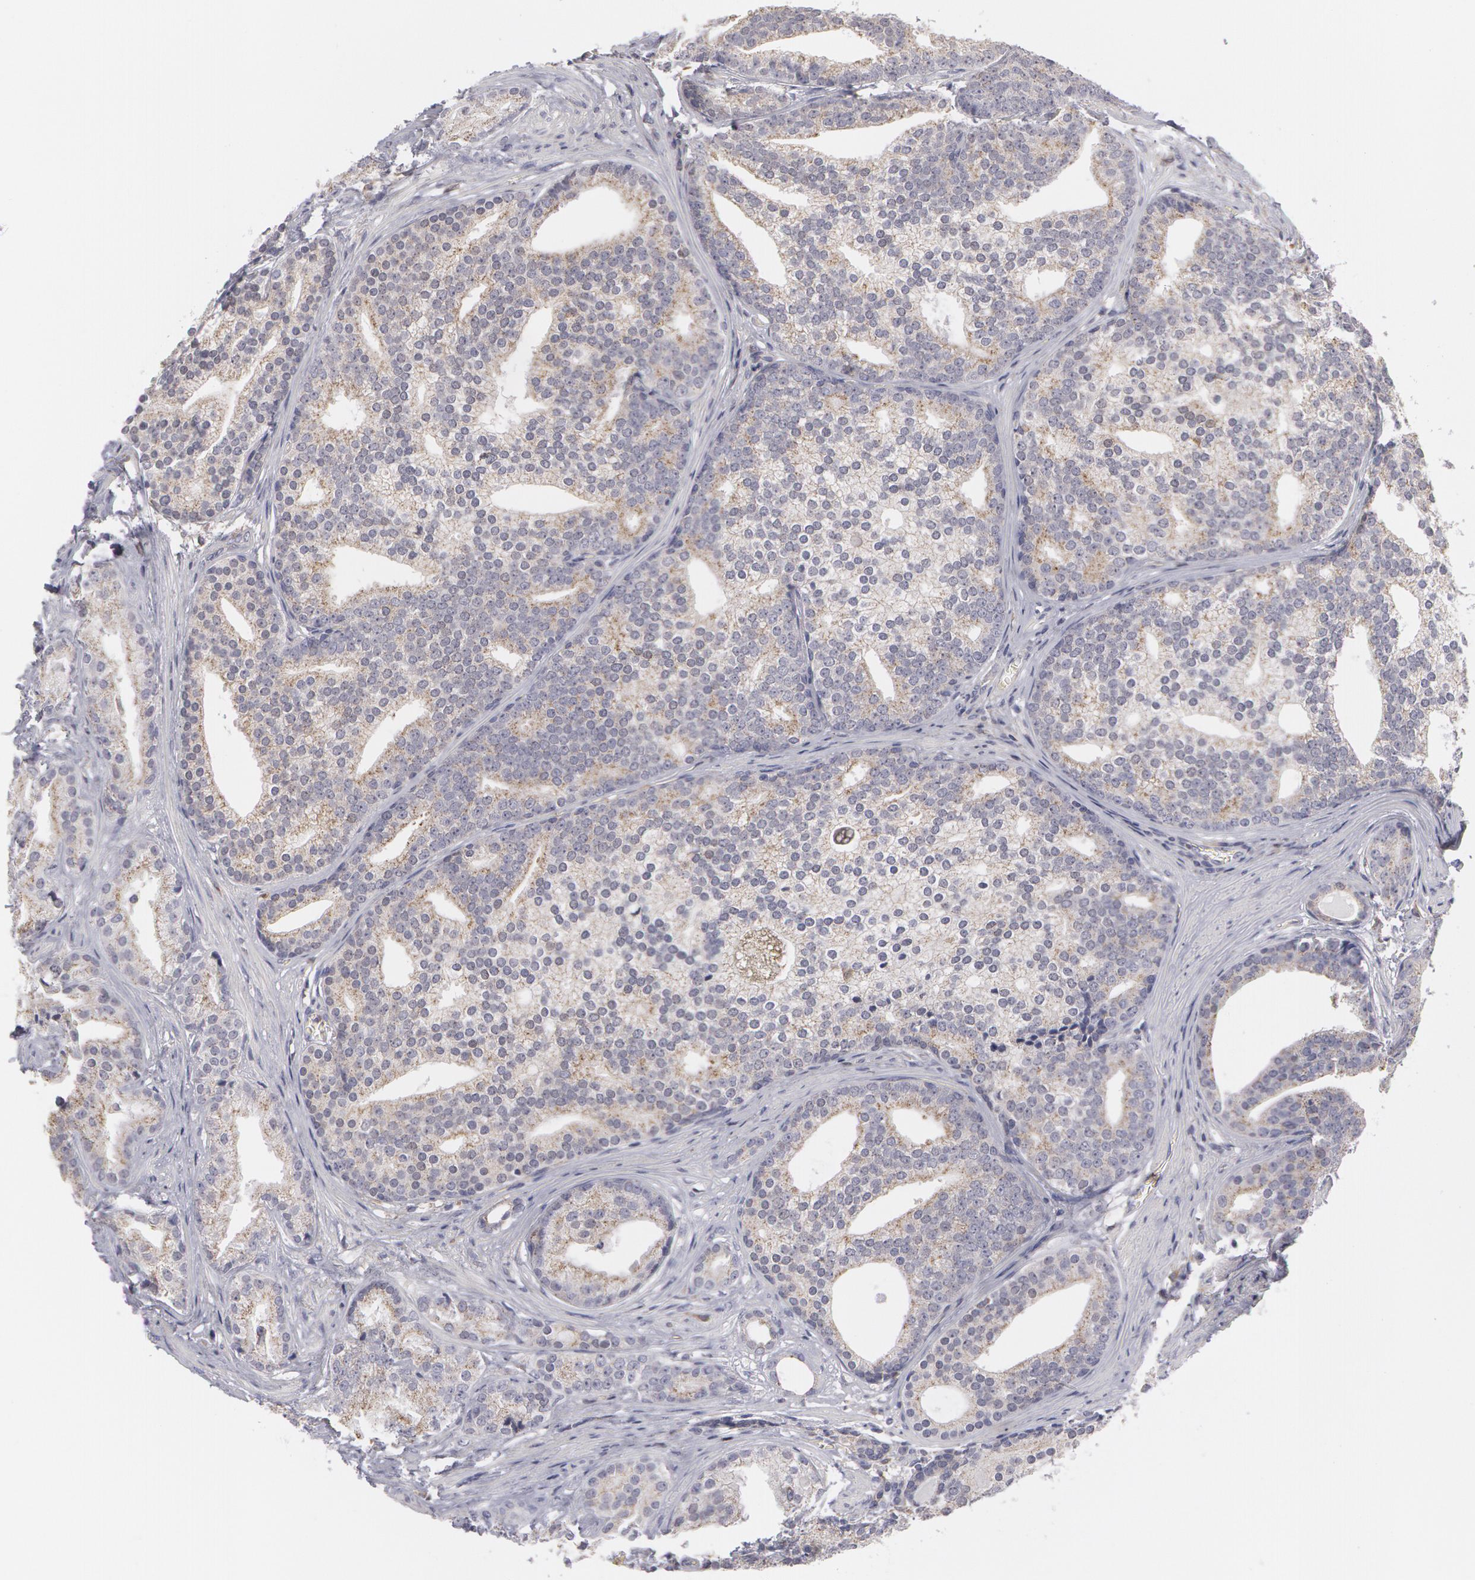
{"staining": {"intensity": "weak", "quantity": ">75%", "location": "cytoplasmic/membranous"}, "tissue": "prostate cancer", "cell_type": "Tumor cells", "image_type": "cancer", "snomed": [{"axis": "morphology", "description": "Adenocarcinoma, Low grade"}, {"axis": "topography", "description": "Prostate"}], "caption": "Protein analysis of prostate cancer (adenocarcinoma (low-grade)) tissue displays weak cytoplasmic/membranous positivity in approximately >75% of tumor cells.", "gene": "CAT", "patient": {"sex": "male", "age": 71}}